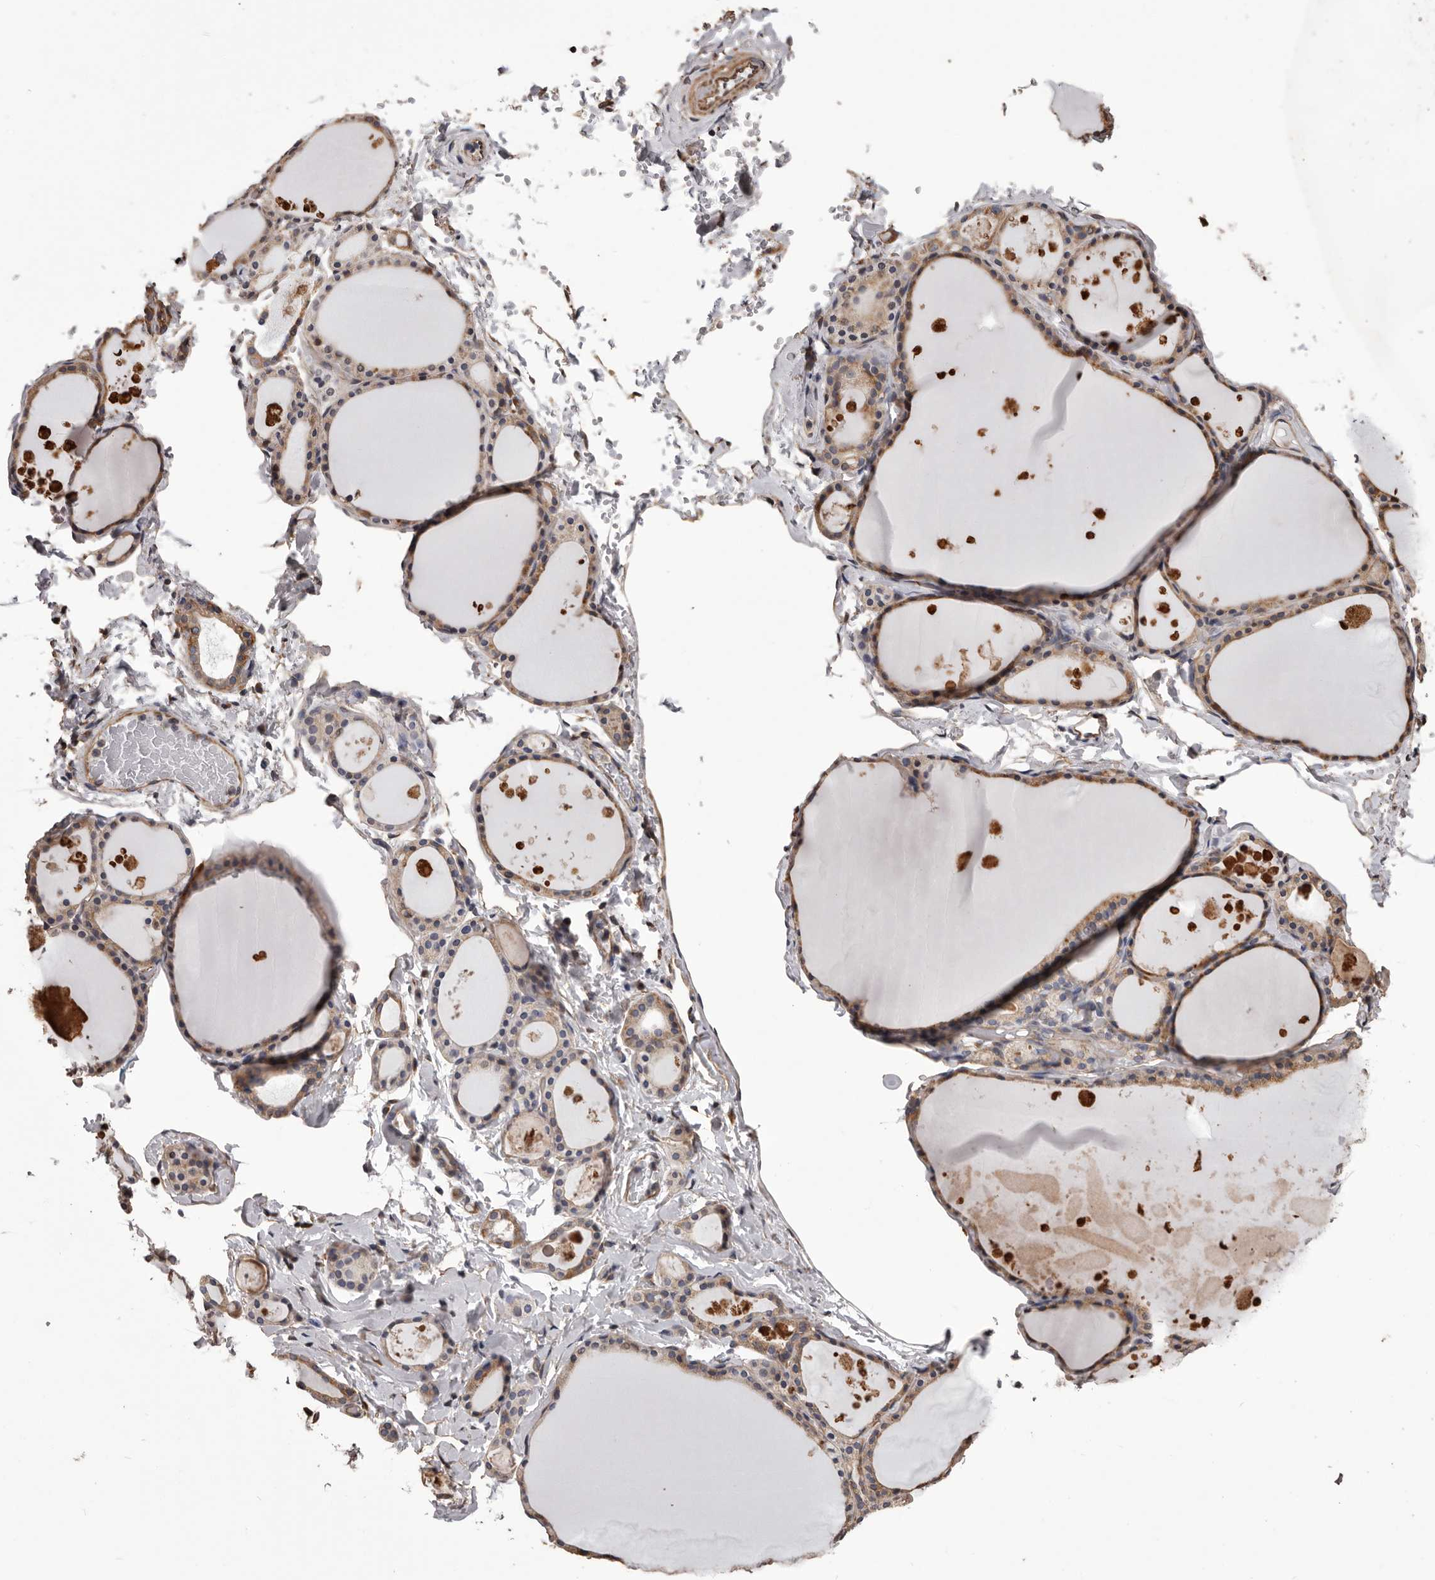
{"staining": {"intensity": "weak", "quantity": ">75%", "location": "cytoplasmic/membranous"}, "tissue": "thyroid gland", "cell_type": "Glandular cells", "image_type": "normal", "snomed": [{"axis": "morphology", "description": "Normal tissue, NOS"}, {"axis": "topography", "description": "Thyroid gland"}], "caption": "Immunohistochemistry photomicrograph of unremarkable thyroid gland: human thyroid gland stained using immunohistochemistry (IHC) reveals low levels of weak protein expression localized specifically in the cytoplasmic/membranous of glandular cells, appearing as a cytoplasmic/membranous brown color.", "gene": "CEP104", "patient": {"sex": "male", "age": 56}}